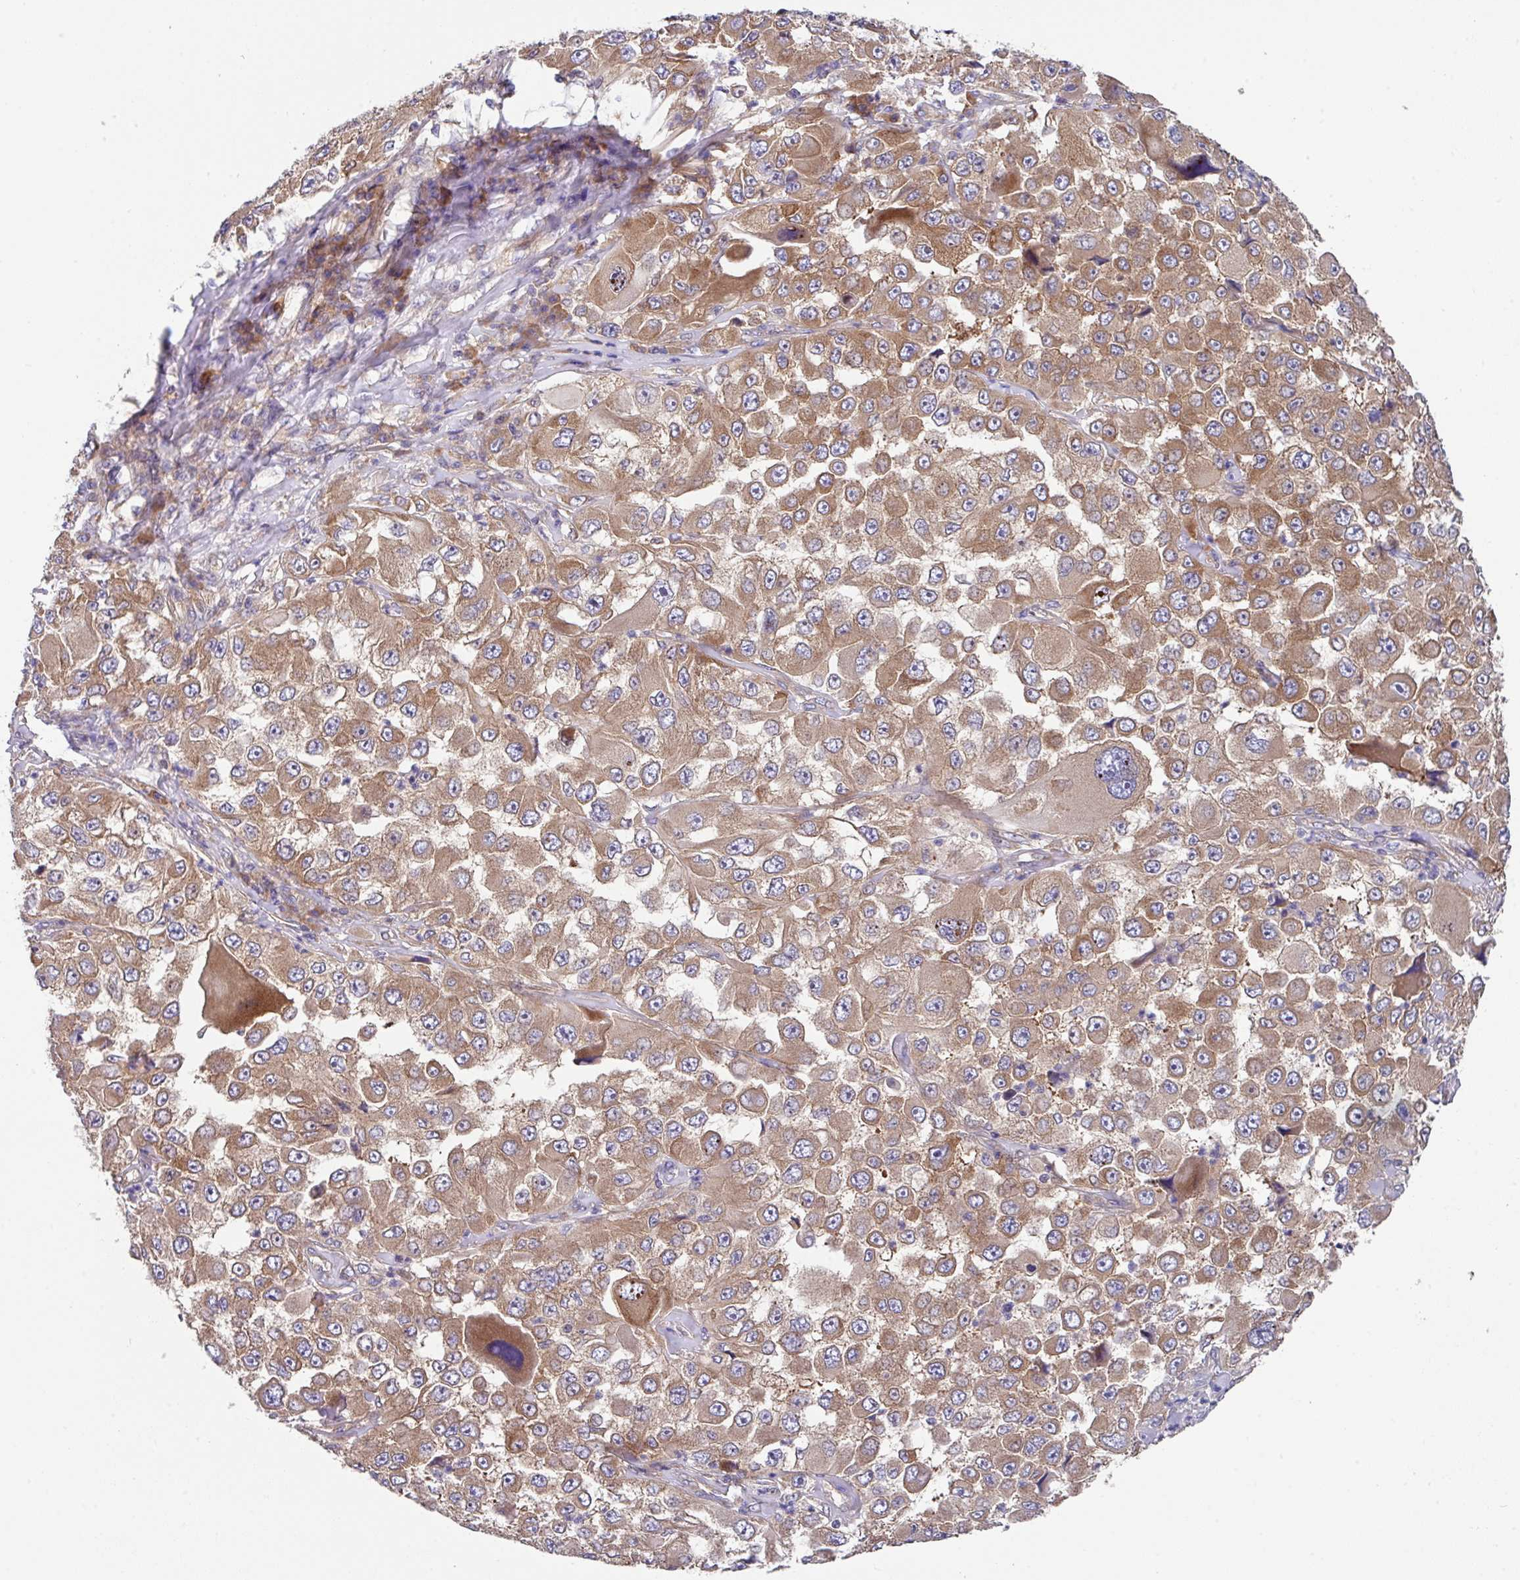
{"staining": {"intensity": "moderate", "quantity": ">75%", "location": "cytoplasmic/membranous"}, "tissue": "melanoma", "cell_type": "Tumor cells", "image_type": "cancer", "snomed": [{"axis": "morphology", "description": "Malignant melanoma, Metastatic site"}, {"axis": "topography", "description": "Lymph node"}], "caption": "This histopathology image demonstrates IHC staining of malignant melanoma (metastatic site), with medium moderate cytoplasmic/membranous staining in about >75% of tumor cells.", "gene": "EIF4B", "patient": {"sex": "male", "age": 62}}